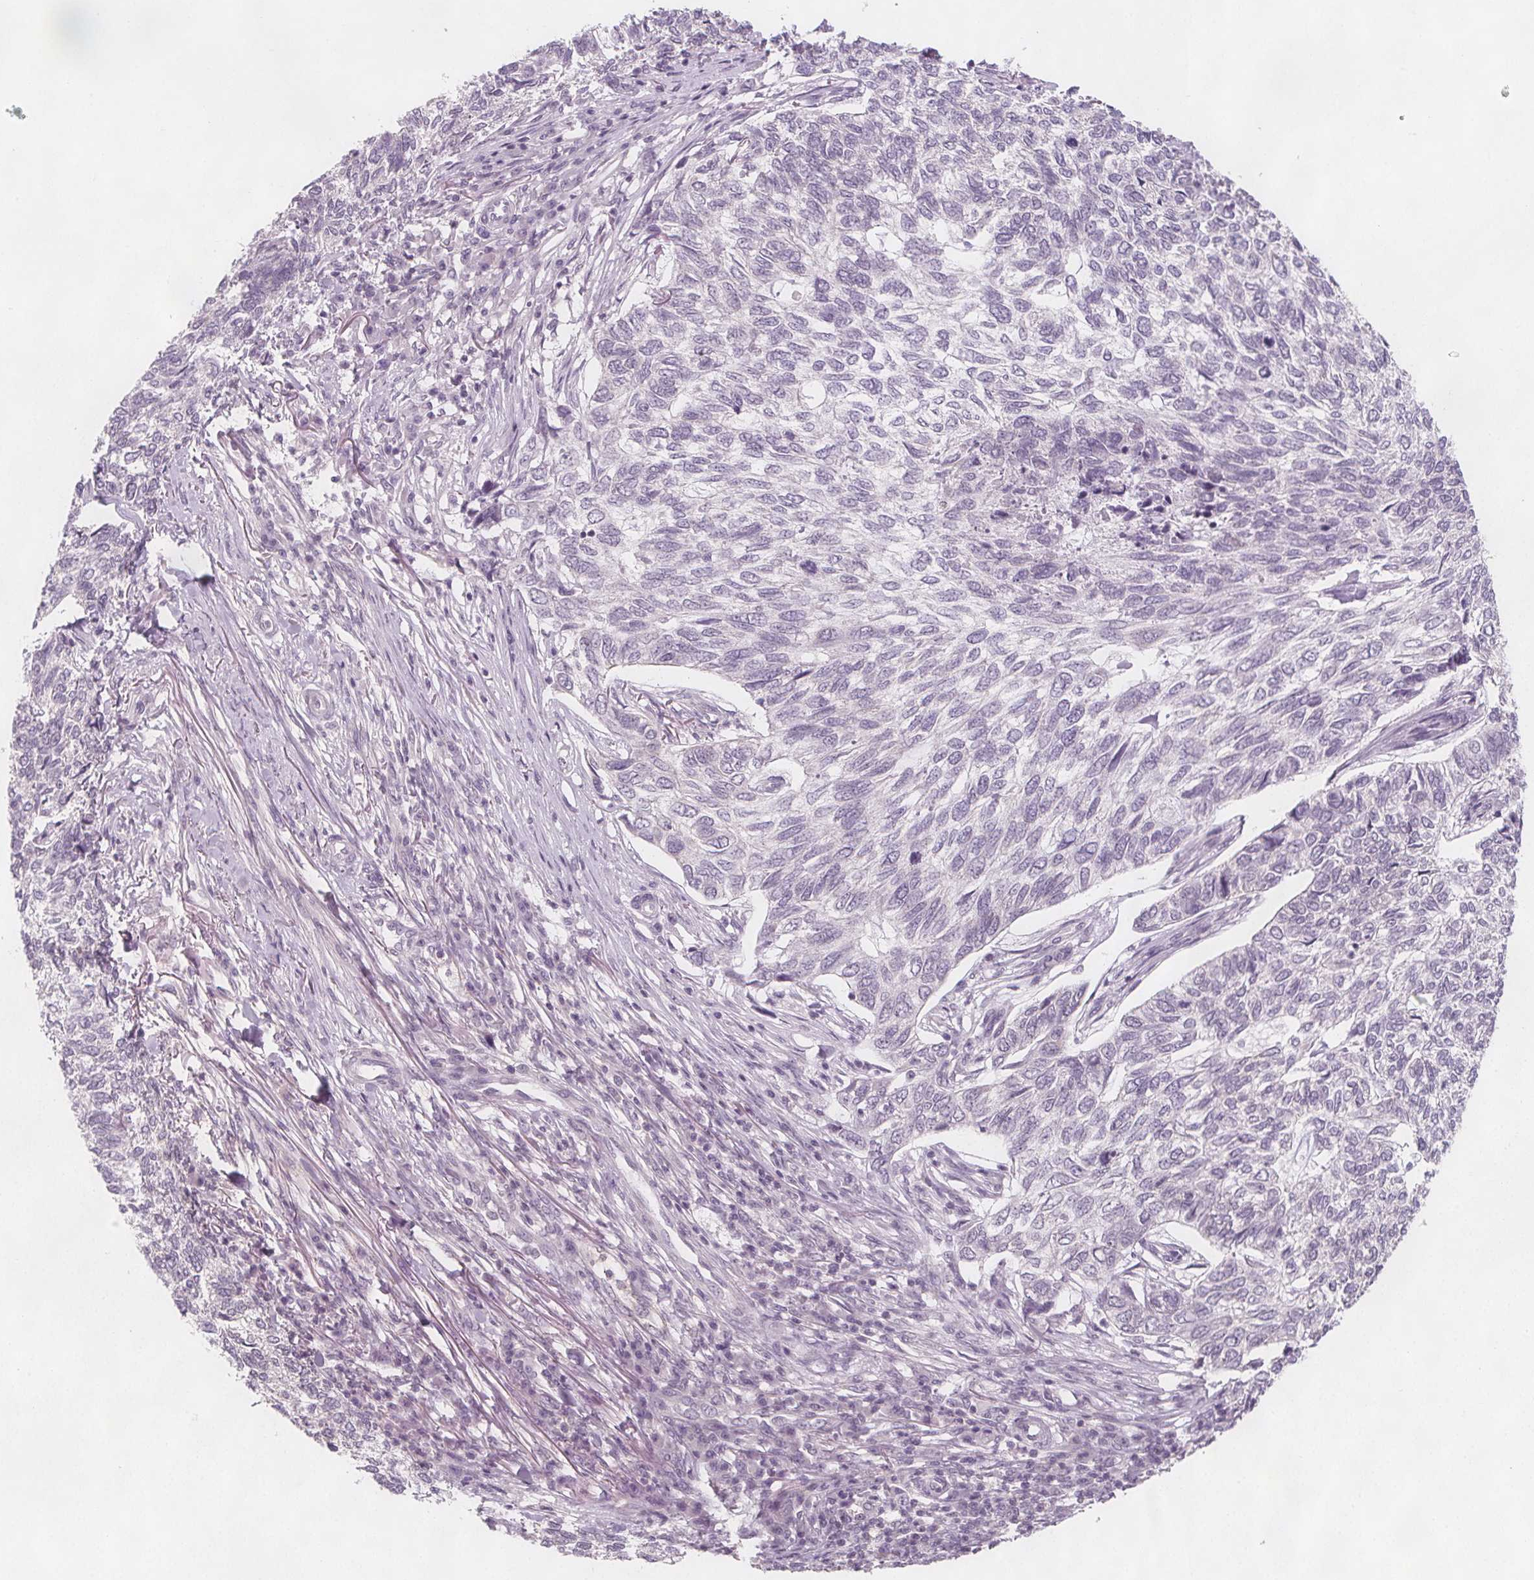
{"staining": {"intensity": "negative", "quantity": "none", "location": "none"}, "tissue": "skin cancer", "cell_type": "Tumor cells", "image_type": "cancer", "snomed": [{"axis": "morphology", "description": "Basal cell carcinoma"}, {"axis": "topography", "description": "Skin"}], "caption": "Protein analysis of basal cell carcinoma (skin) demonstrates no significant positivity in tumor cells.", "gene": "C1orf167", "patient": {"sex": "female", "age": 65}}